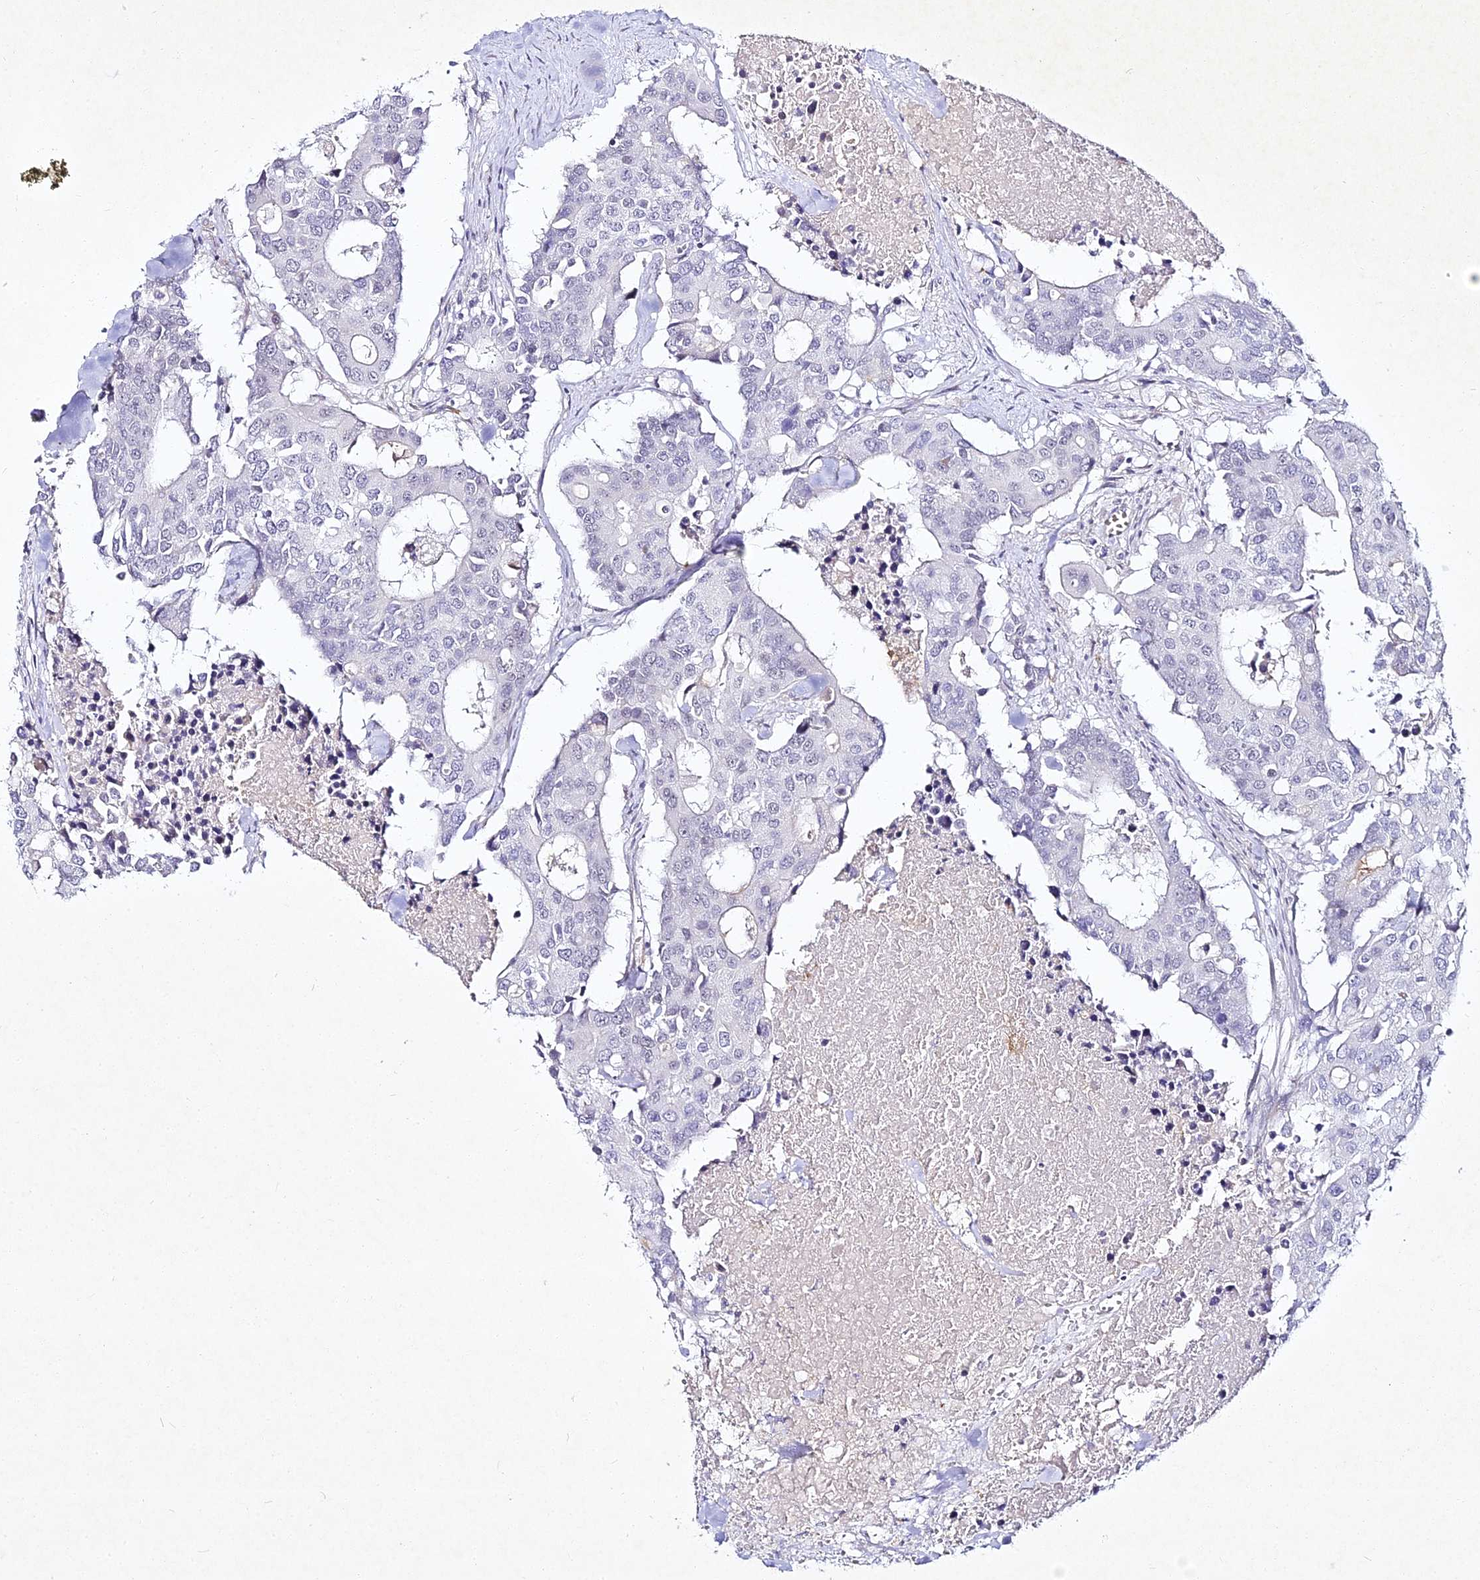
{"staining": {"intensity": "negative", "quantity": "none", "location": "none"}, "tissue": "colorectal cancer", "cell_type": "Tumor cells", "image_type": "cancer", "snomed": [{"axis": "morphology", "description": "Adenocarcinoma, NOS"}, {"axis": "topography", "description": "Colon"}], "caption": "Immunohistochemistry image of human colorectal cancer stained for a protein (brown), which reveals no expression in tumor cells.", "gene": "ALPG", "patient": {"sex": "male", "age": 77}}